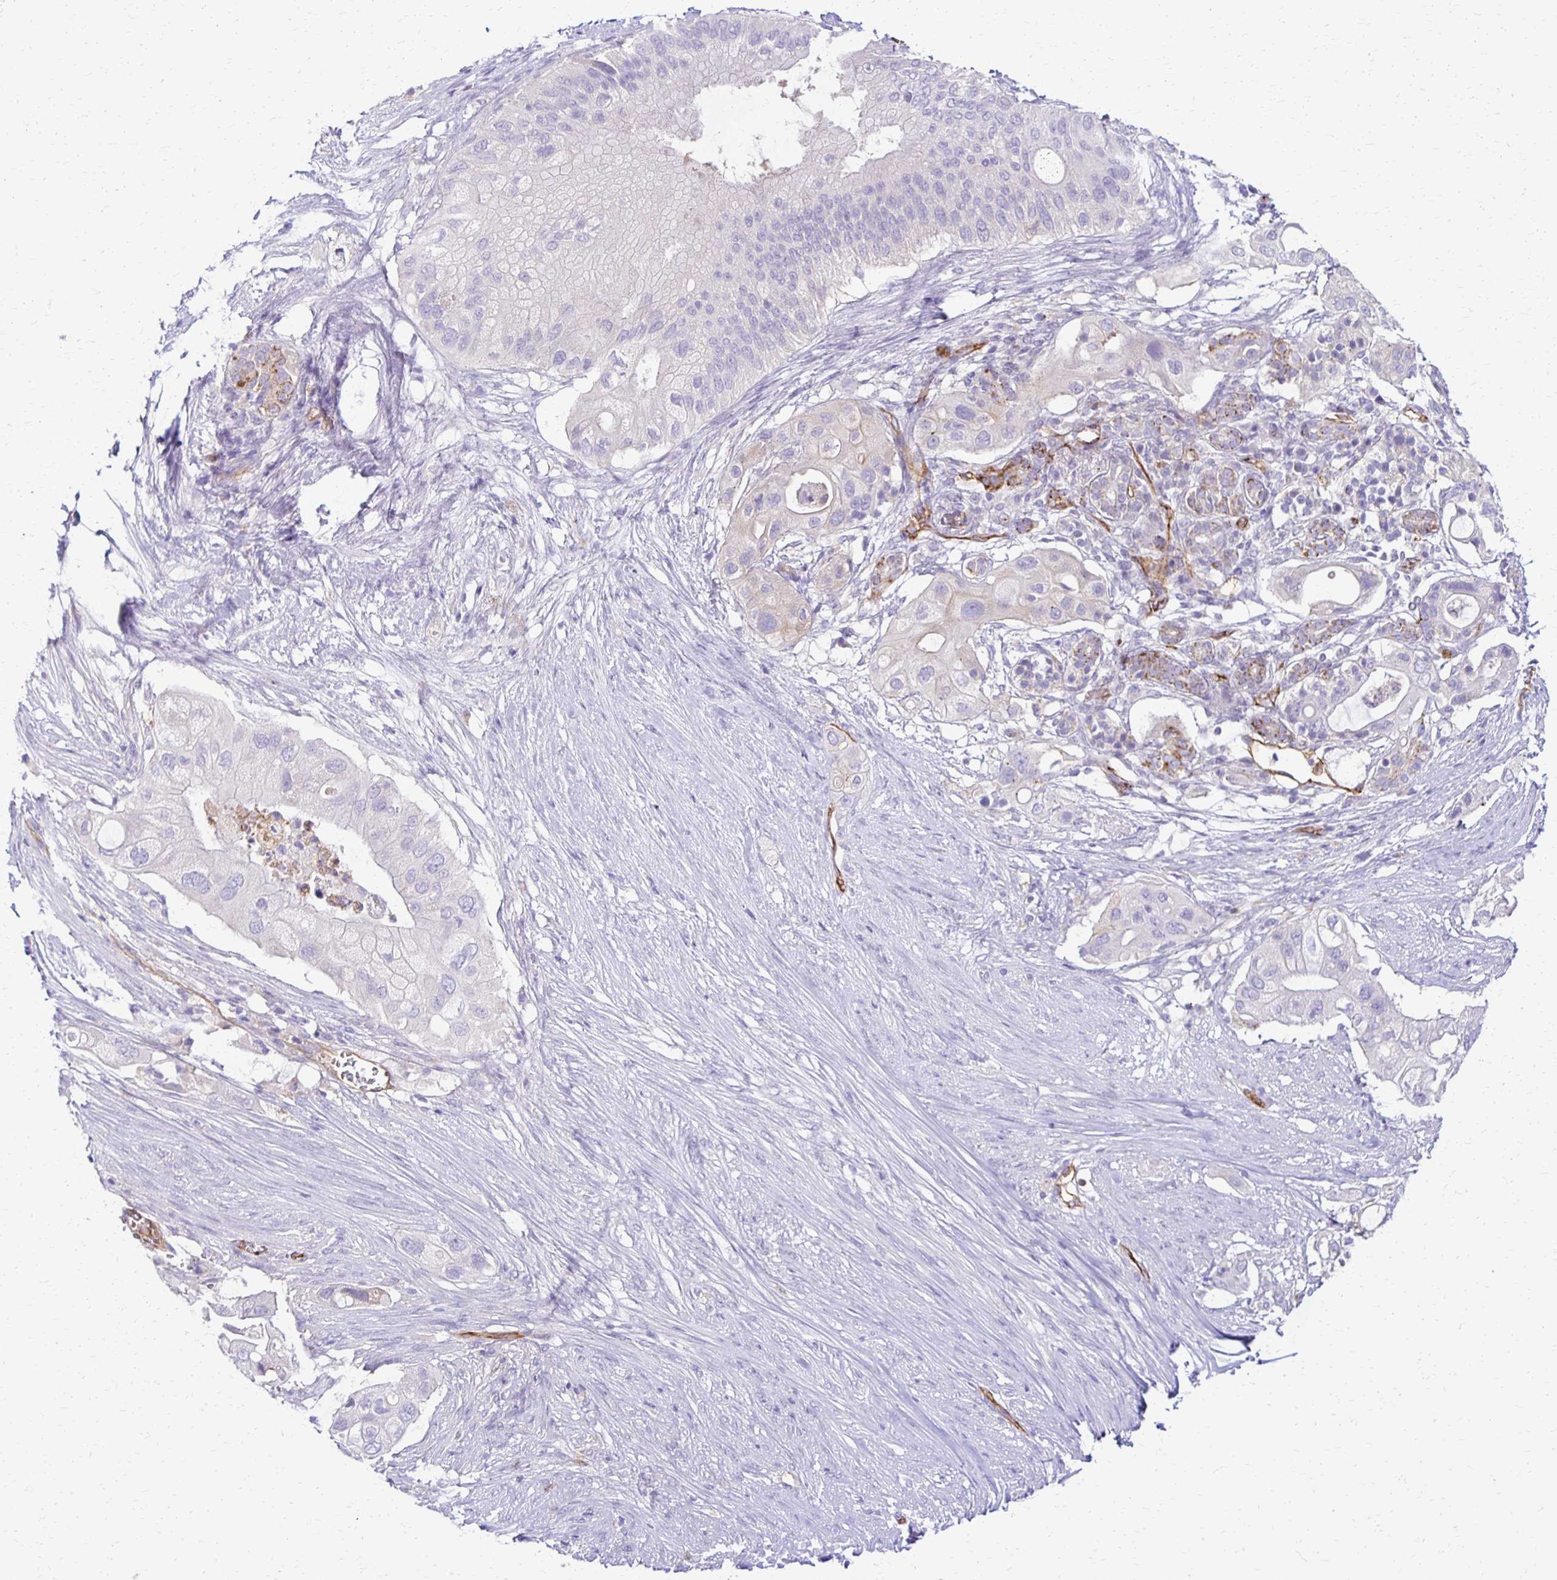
{"staining": {"intensity": "negative", "quantity": "none", "location": "none"}, "tissue": "pancreatic cancer", "cell_type": "Tumor cells", "image_type": "cancer", "snomed": [{"axis": "morphology", "description": "Adenocarcinoma, NOS"}, {"axis": "topography", "description": "Pancreas"}], "caption": "High power microscopy image of an IHC histopathology image of pancreatic cancer (adenocarcinoma), revealing no significant positivity in tumor cells.", "gene": "TTYH1", "patient": {"sex": "female", "age": 72}}